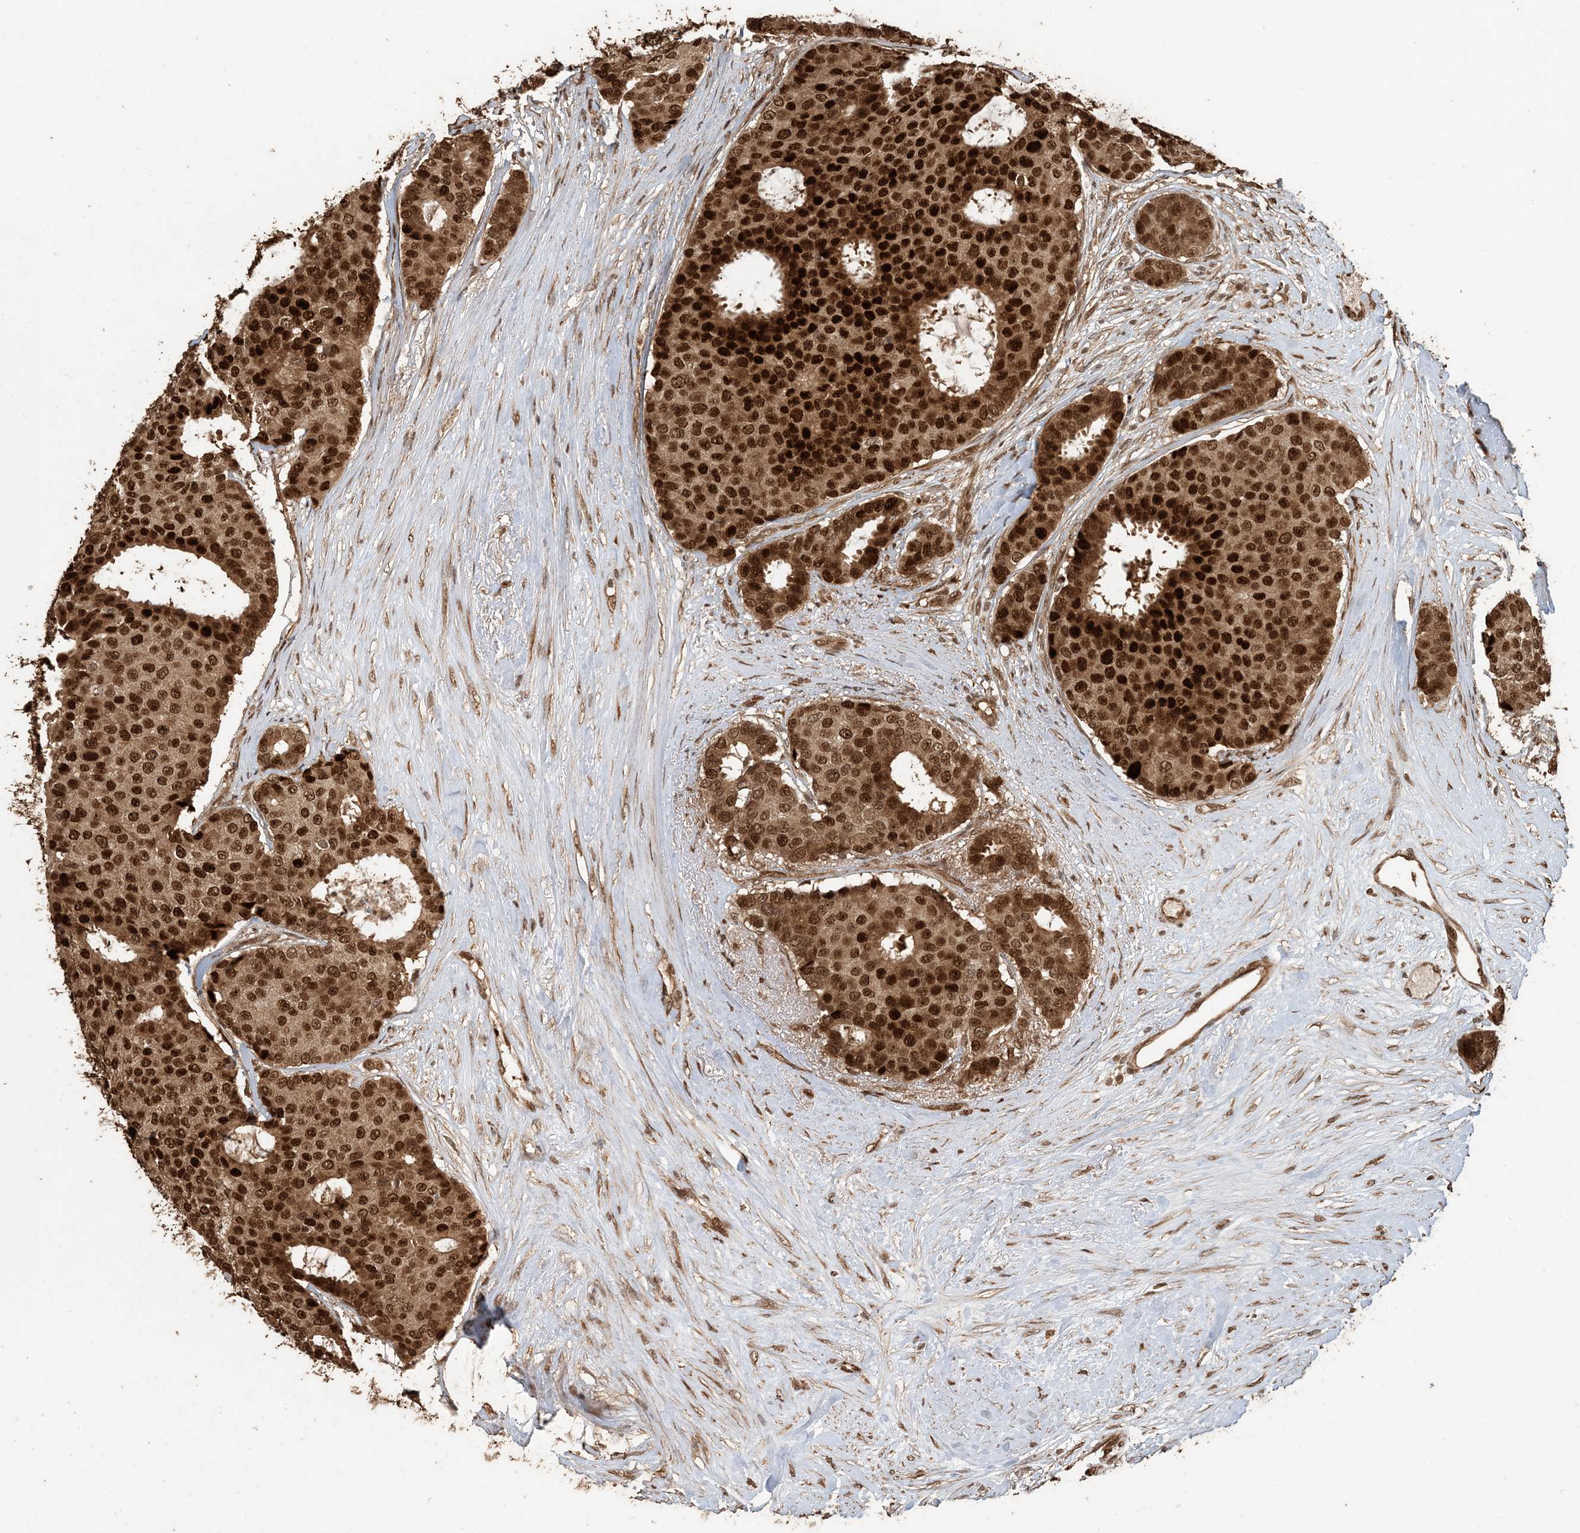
{"staining": {"intensity": "strong", "quantity": ">75%", "location": "cytoplasmic/membranous,nuclear"}, "tissue": "breast cancer", "cell_type": "Tumor cells", "image_type": "cancer", "snomed": [{"axis": "morphology", "description": "Duct carcinoma"}, {"axis": "topography", "description": "Breast"}], "caption": "Tumor cells show high levels of strong cytoplasmic/membranous and nuclear staining in about >75% of cells in invasive ductal carcinoma (breast).", "gene": "ATP13A2", "patient": {"sex": "female", "age": 75}}